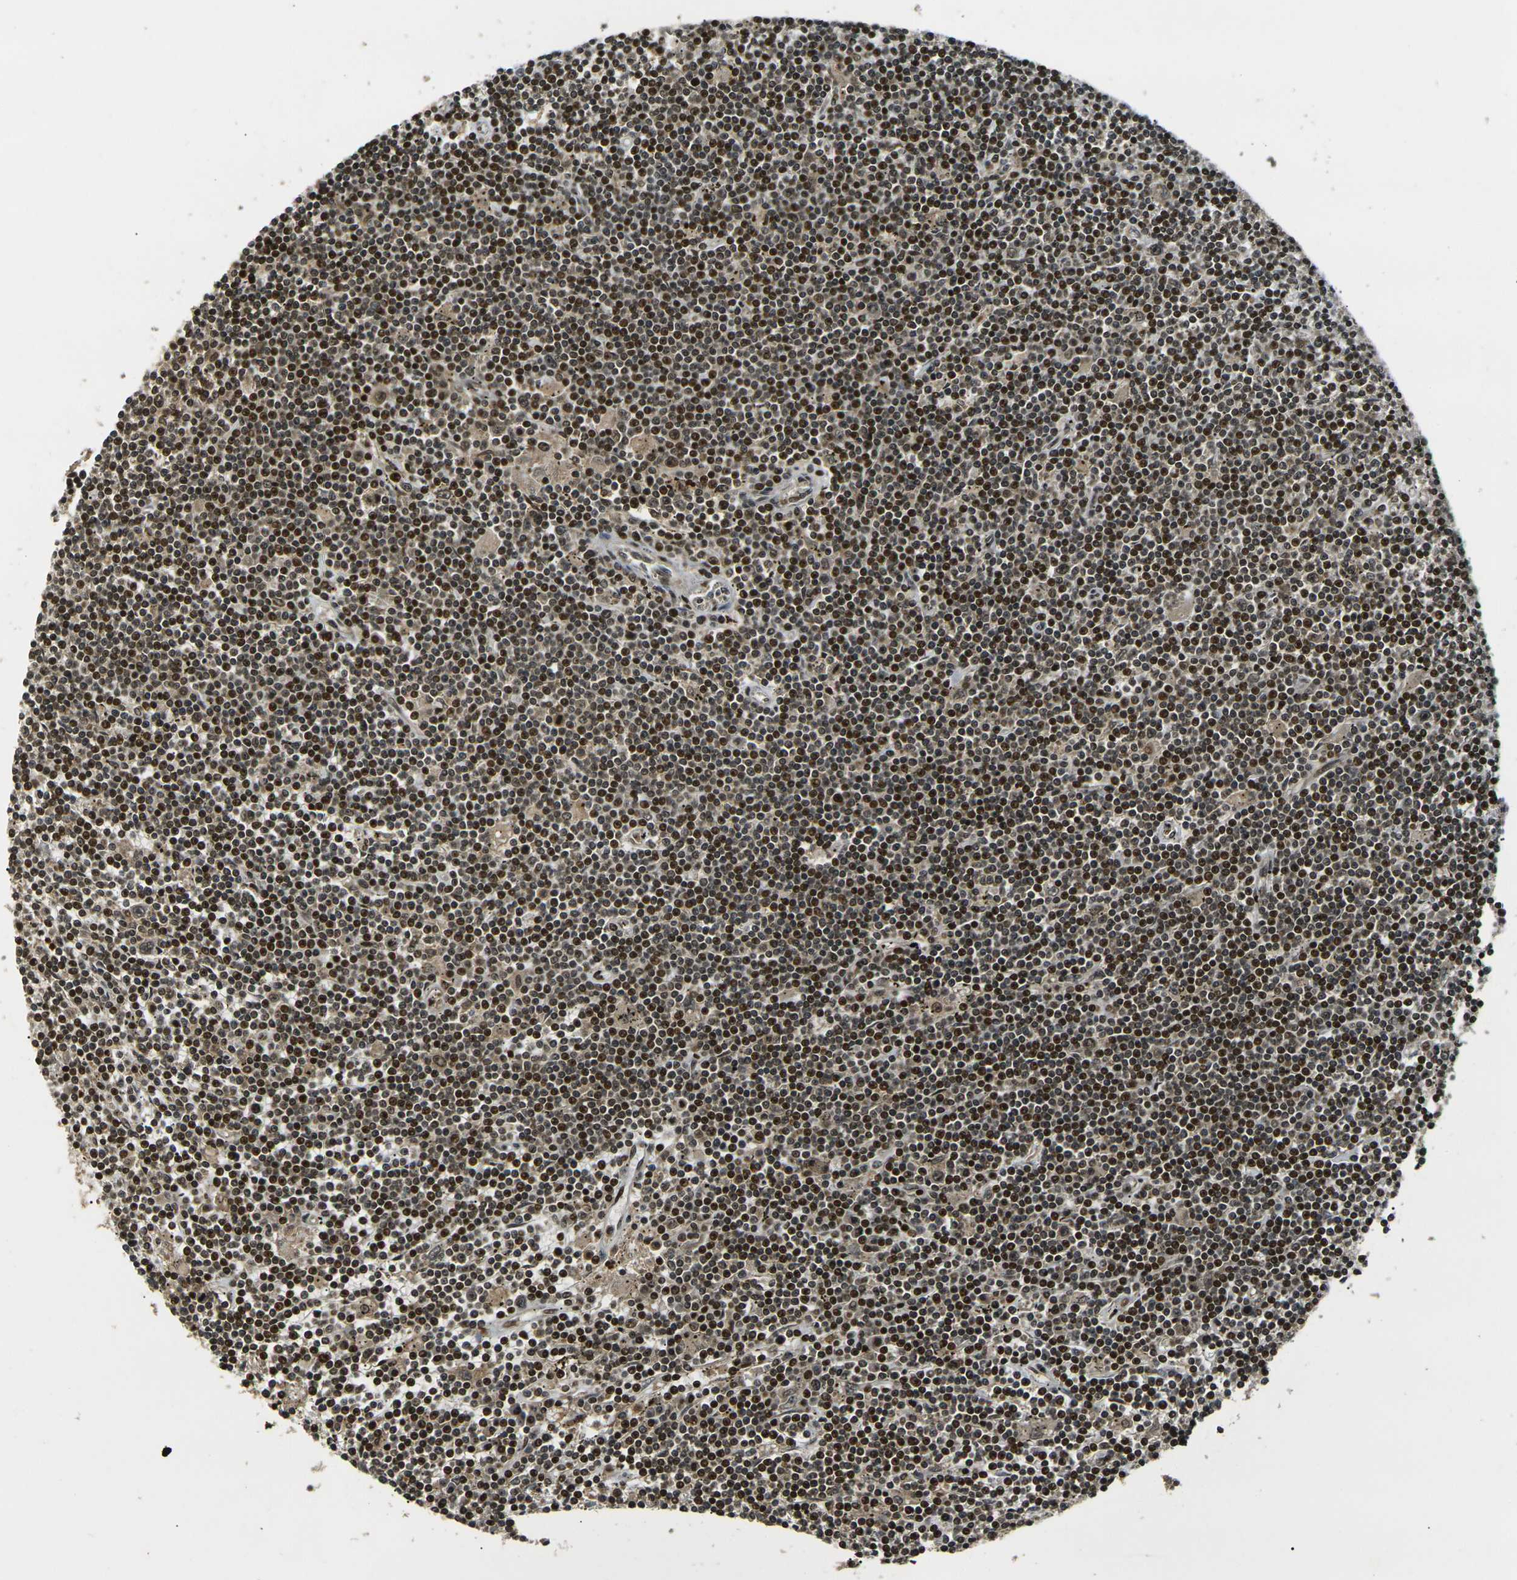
{"staining": {"intensity": "strong", "quantity": ">75%", "location": "nuclear"}, "tissue": "lymphoma", "cell_type": "Tumor cells", "image_type": "cancer", "snomed": [{"axis": "morphology", "description": "Malignant lymphoma, non-Hodgkin's type, Low grade"}, {"axis": "topography", "description": "Spleen"}], "caption": "IHC micrograph of human malignant lymphoma, non-Hodgkin's type (low-grade) stained for a protein (brown), which shows high levels of strong nuclear expression in approximately >75% of tumor cells.", "gene": "ACTL6A", "patient": {"sex": "male", "age": 76}}